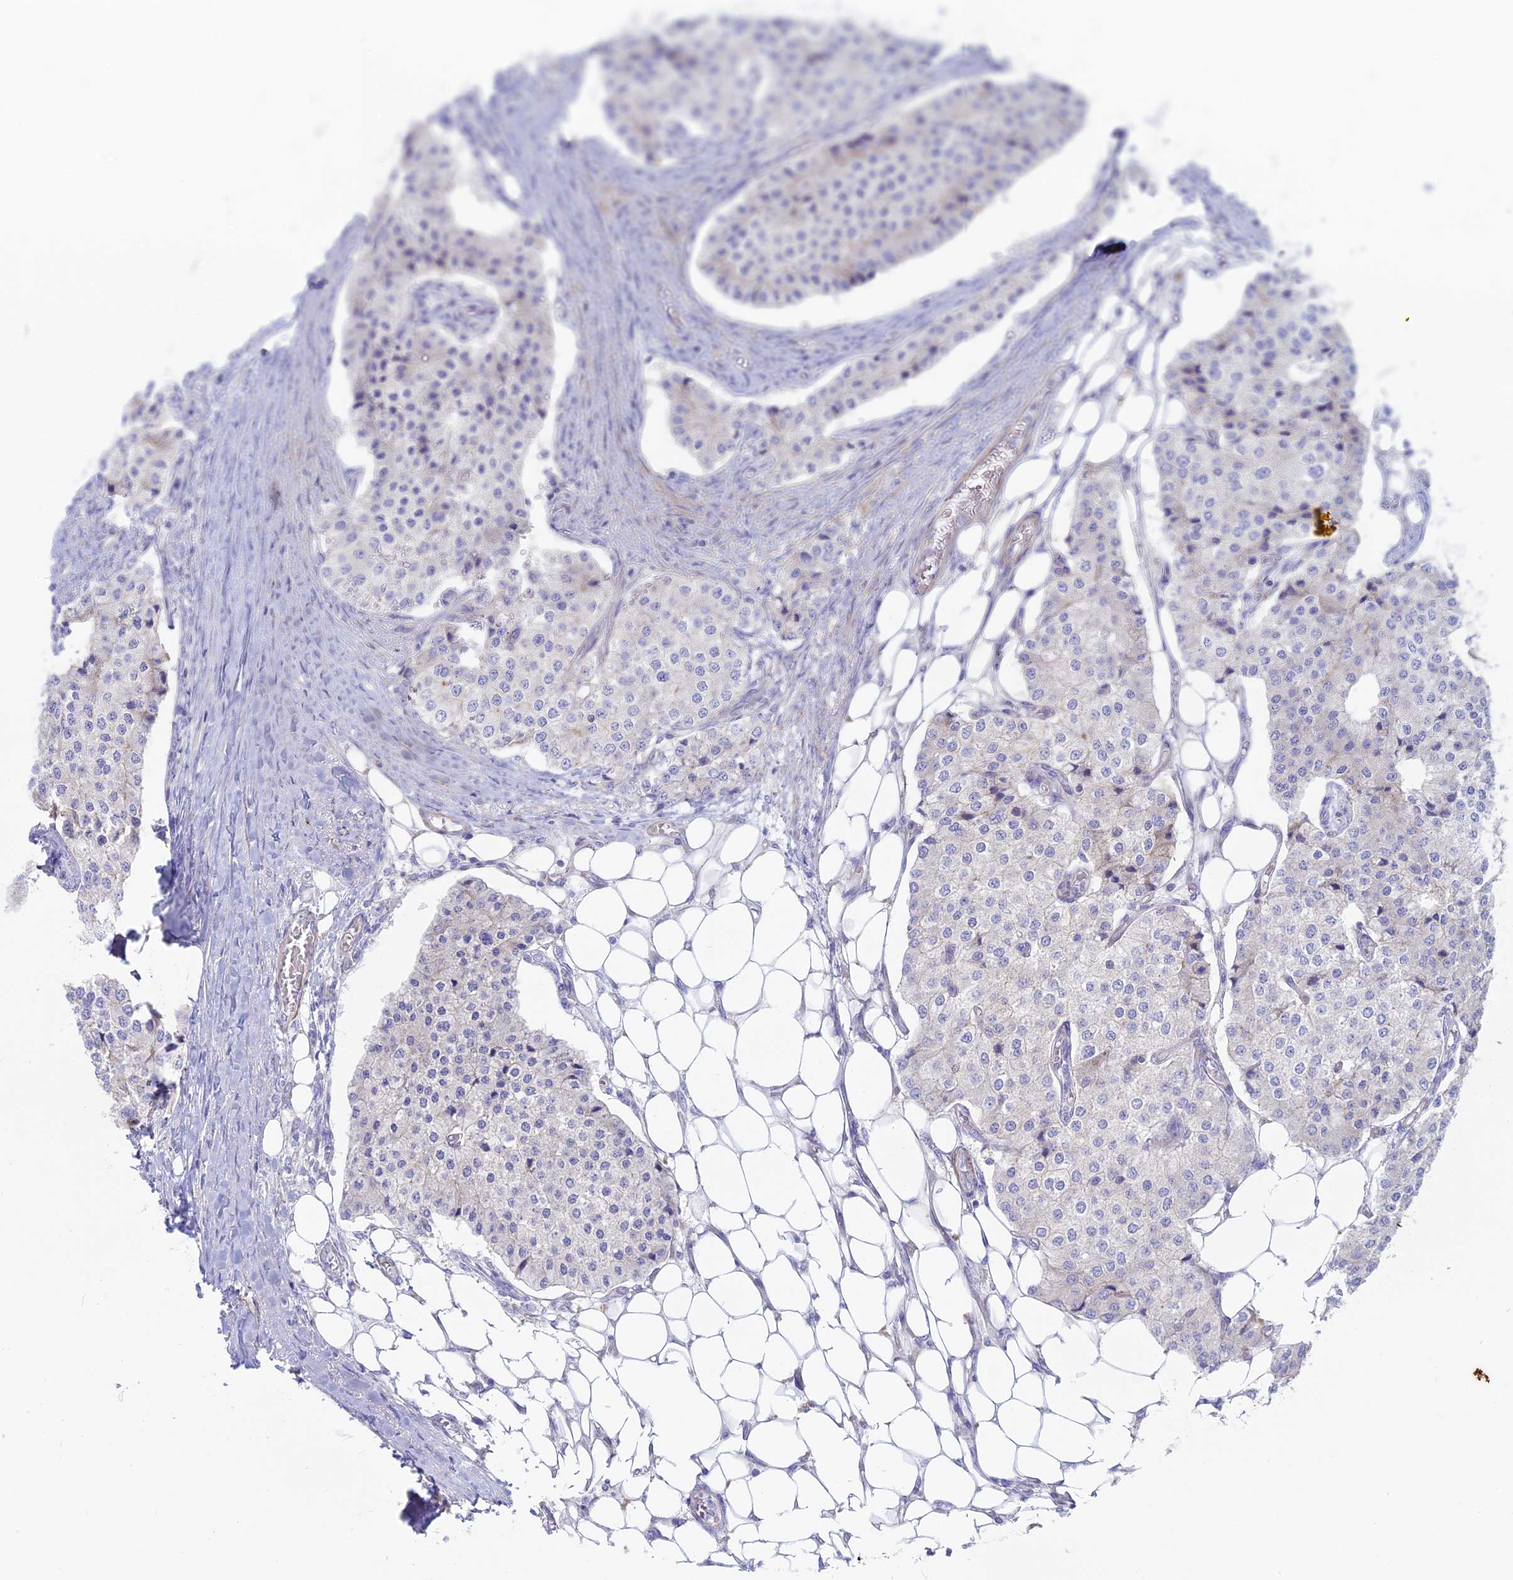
{"staining": {"intensity": "negative", "quantity": "none", "location": "none"}, "tissue": "carcinoid", "cell_type": "Tumor cells", "image_type": "cancer", "snomed": [{"axis": "morphology", "description": "Carcinoid, malignant, NOS"}, {"axis": "topography", "description": "Colon"}], "caption": "Carcinoid was stained to show a protein in brown. There is no significant staining in tumor cells.", "gene": "MYO5B", "patient": {"sex": "female", "age": 52}}